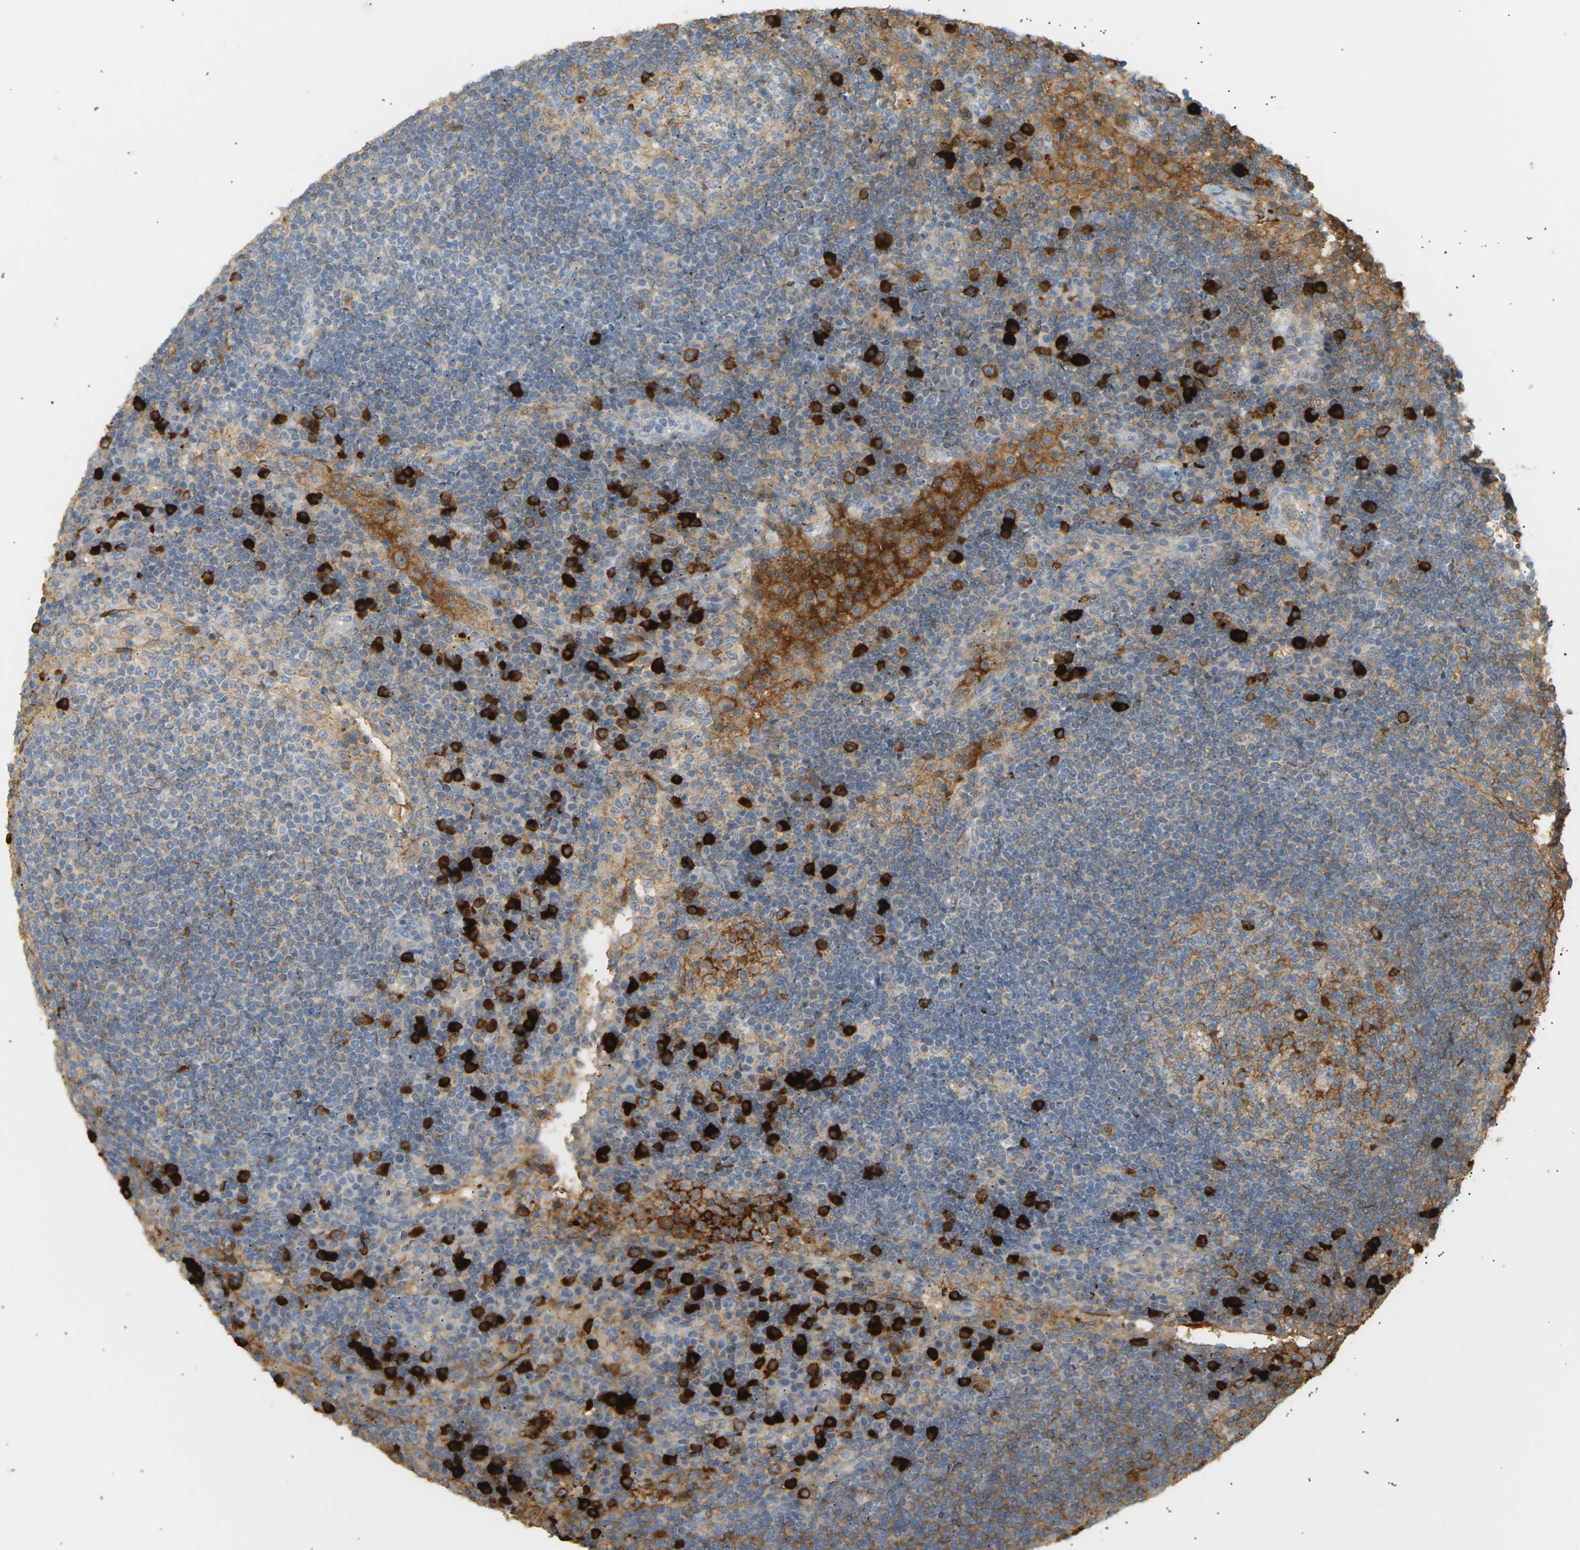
{"staining": {"intensity": "moderate", "quantity": ">75%", "location": "cytoplasmic/membranous"}, "tissue": "lymph node", "cell_type": "Germinal center cells", "image_type": "normal", "snomed": [{"axis": "morphology", "description": "Normal tissue, NOS"}, {"axis": "topography", "description": "Lymph node"}], "caption": "Benign lymph node was stained to show a protein in brown. There is medium levels of moderate cytoplasmic/membranous staining in approximately >75% of germinal center cells.", "gene": "IGLC3", "patient": {"sex": "female", "age": 53}}